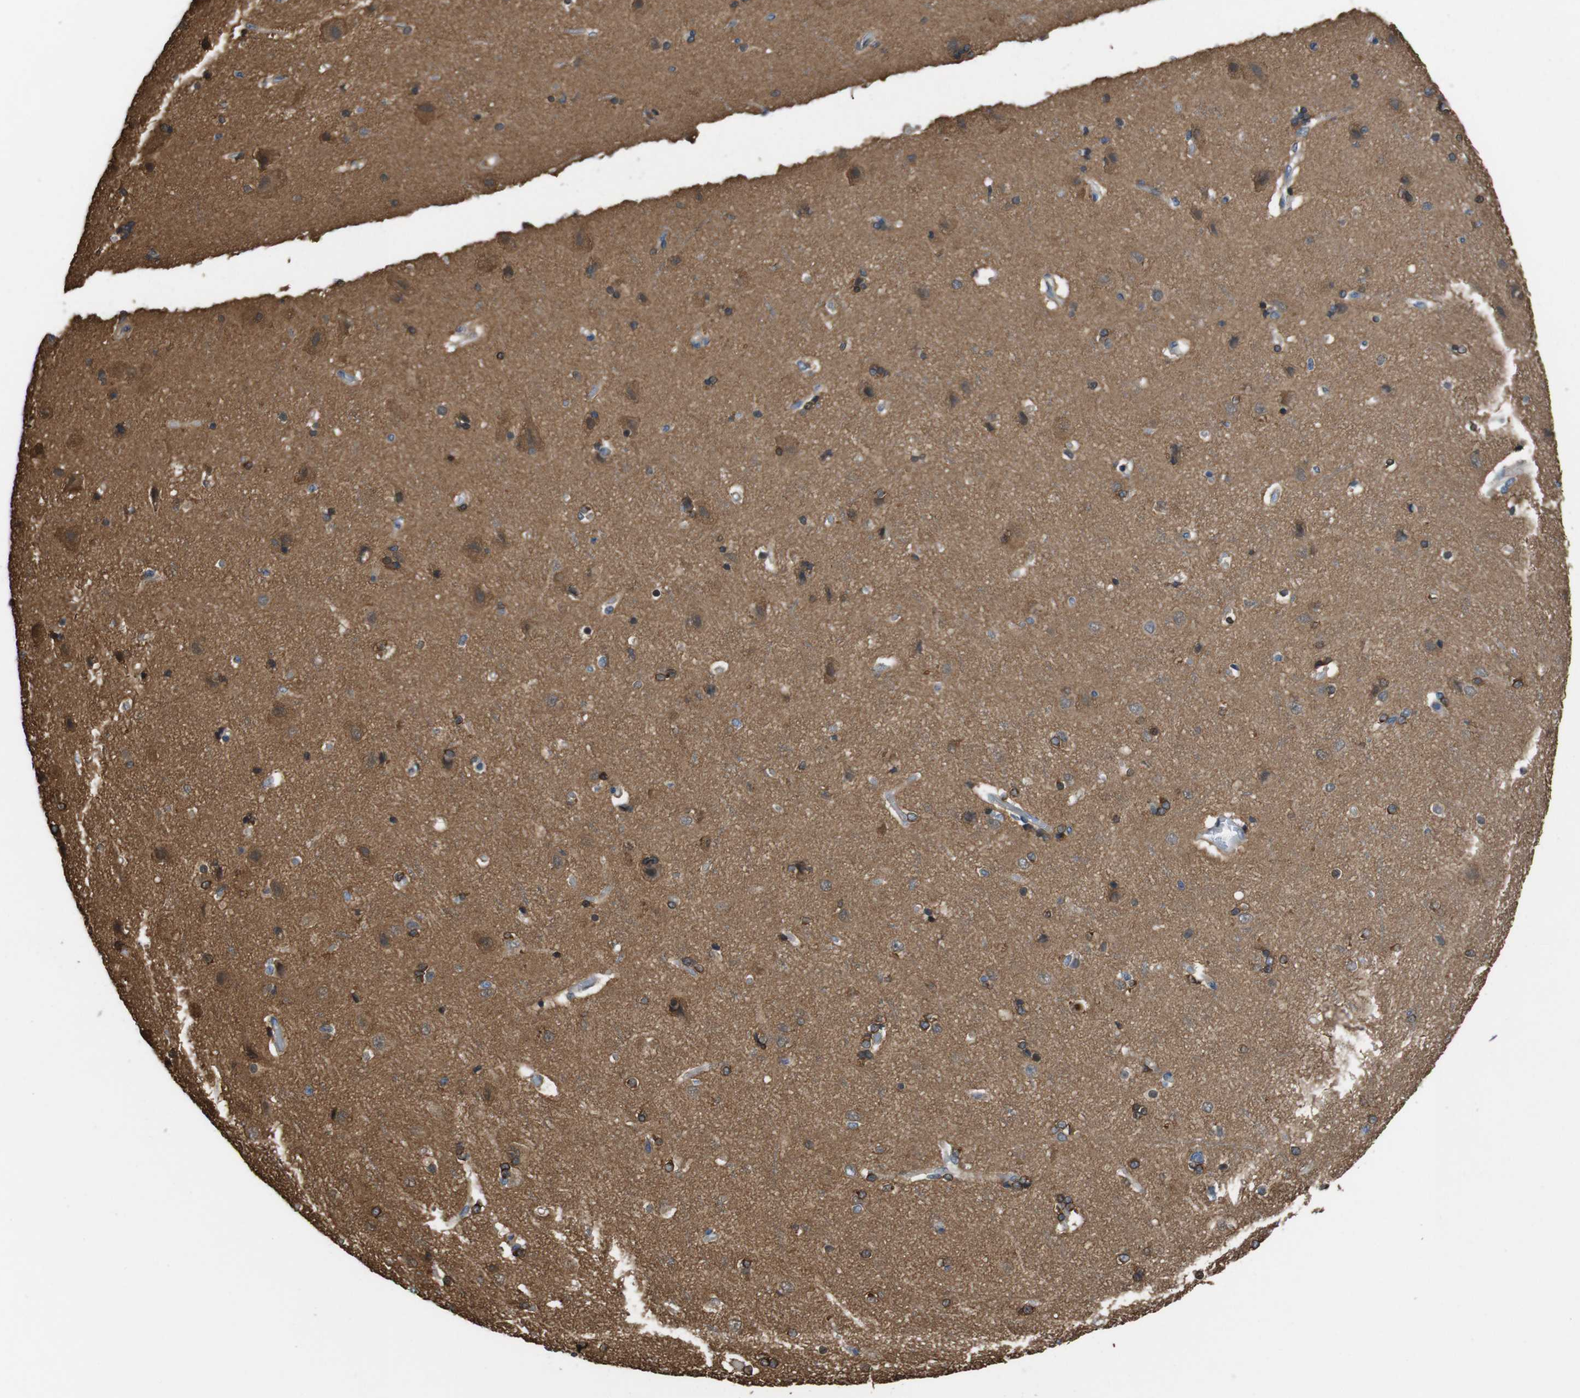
{"staining": {"intensity": "negative", "quantity": "none", "location": "none"}, "tissue": "cerebral cortex", "cell_type": "Endothelial cells", "image_type": "normal", "snomed": [{"axis": "morphology", "description": "Normal tissue, NOS"}, {"axis": "topography", "description": "Cerebral cortex"}], "caption": "Micrograph shows no significant protein positivity in endothelial cells of benign cerebral cortex.", "gene": "PCDH10", "patient": {"sex": "female", "age": 54}}